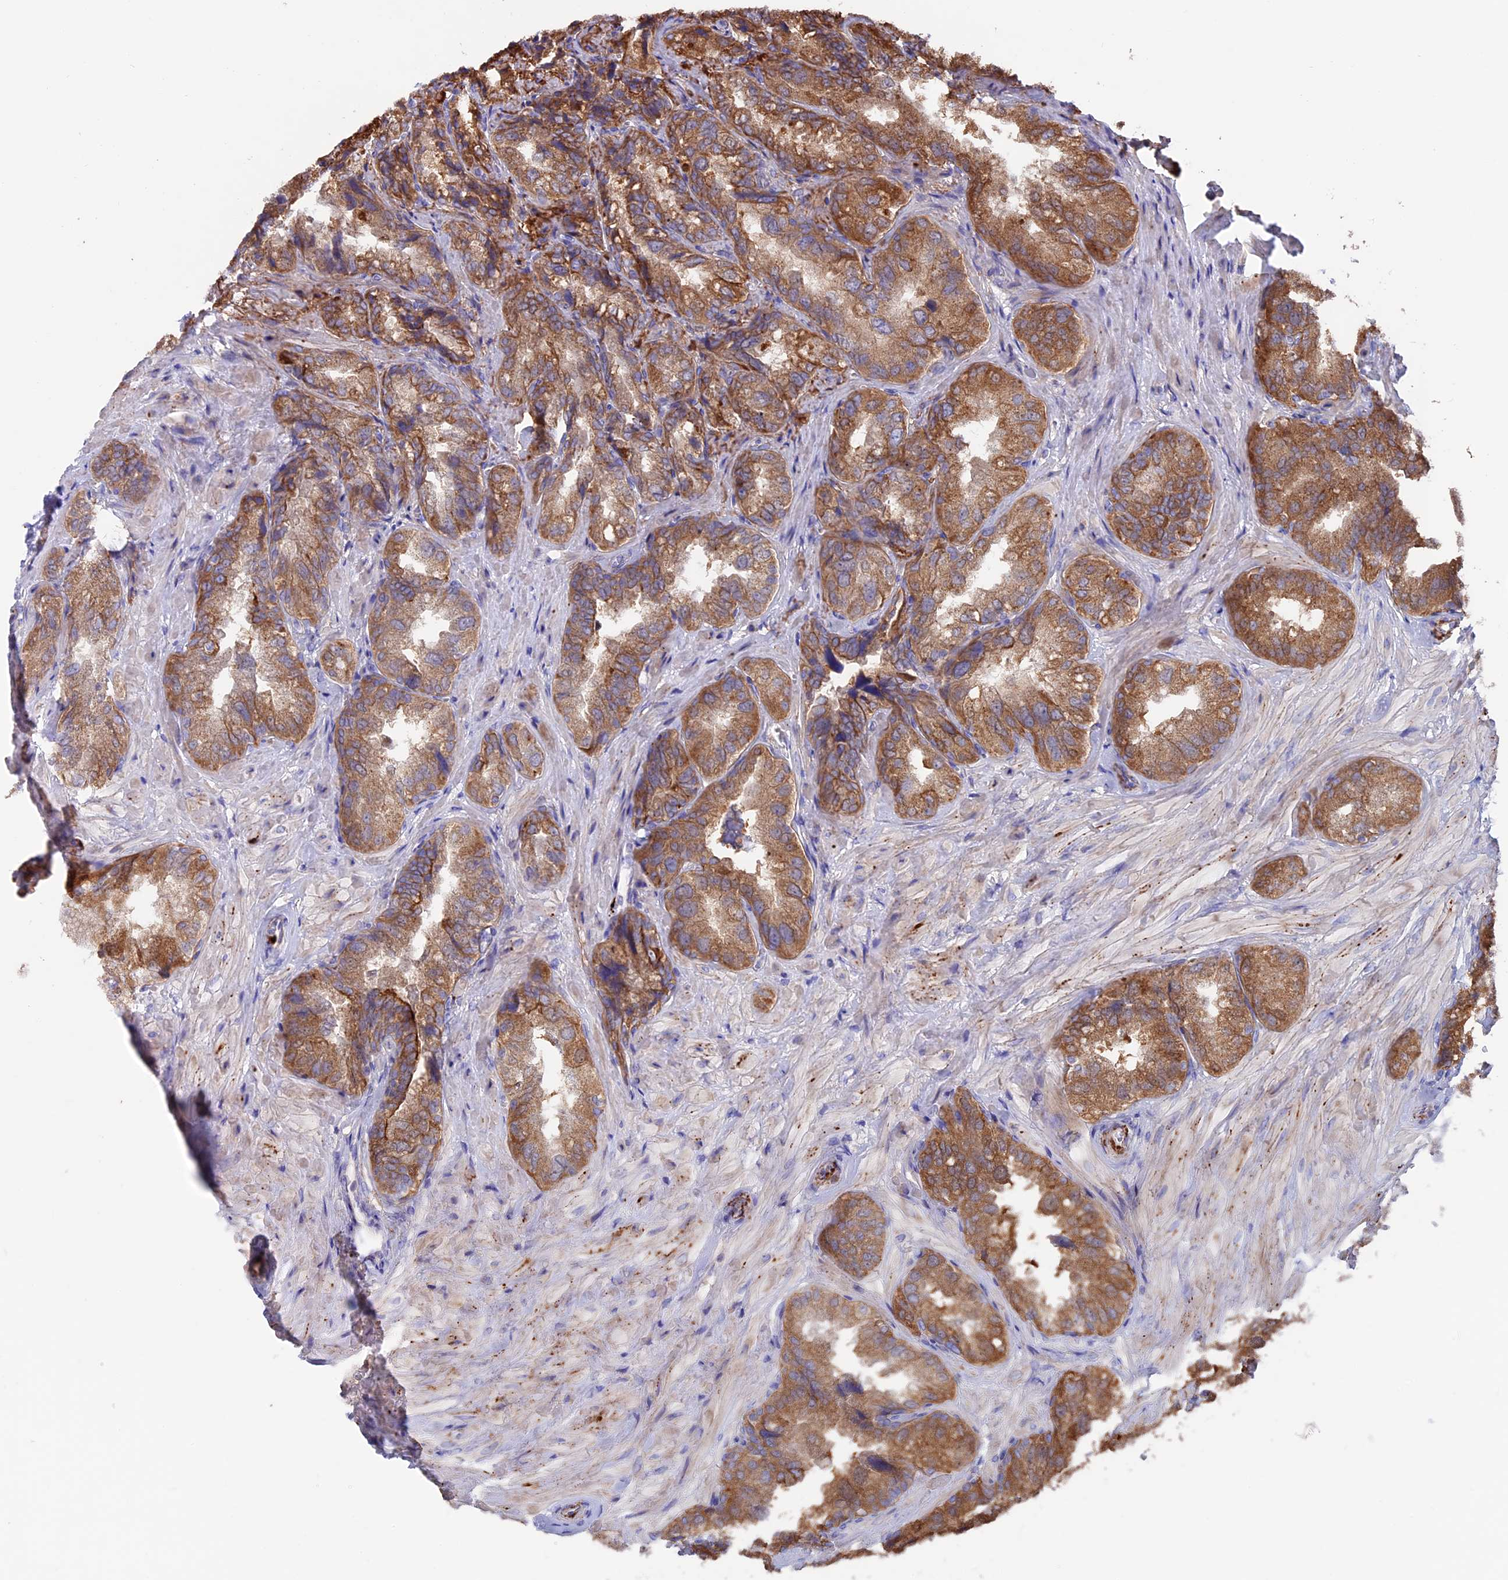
{"staining": {"intensity": "strong", "quantity": ">75%", "location": "cytoplasmic/membranous"}, "tissue": "seminal vesicle", "cell_type": "Glandular cells", "image_type": "normal", "snomed": [{"axis": "morphology", "description": "Normal tissue, NOS"}, {"axis": "topography", "description": "Prostate and seminal vesicle, NOS"}, {"axis": "topography", "description": "Prostate"}, {"axis": "topography", "description": "Seminal veicle"}], "caption": "Protein expression analysis of normal seminal vesicle reveals strong cytoplasmic/membranous positivity in approximately >75% of glandular cells. Nuclei are stained in blue.", "gene": "PTPN9", "patient": {"sex": "male", "age": 67}}